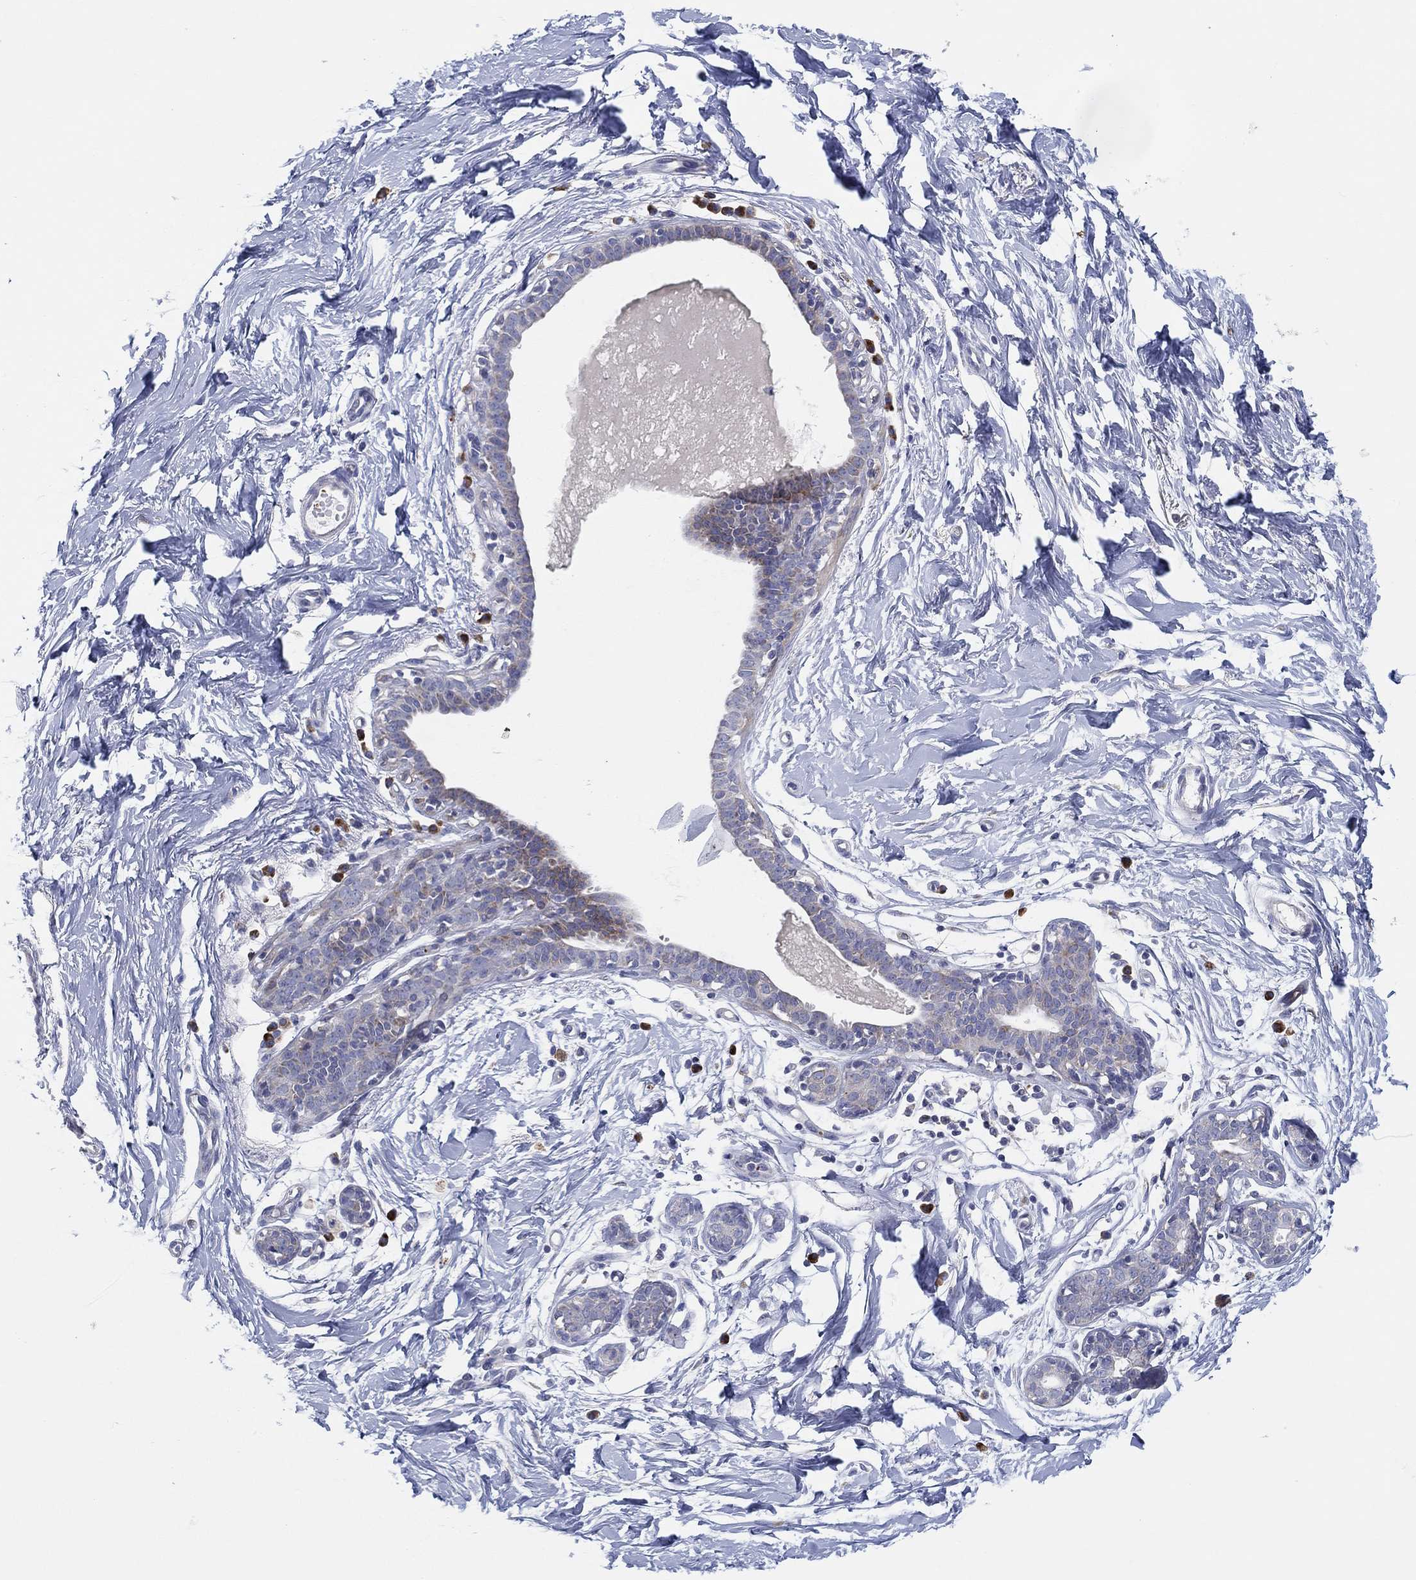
{"staining": {"intensity": "negative", "quantity": "none", "location": "none"}, "tissue": "breast", "cell_type": "Adipocytes", "image_type": "normal", "snomed": [{"axis": "morphology", "description": "Normal tissue, NOS"}, {"axis": "topography", "description": "Breast"}], "caption": "This micrograph is of unremarkable breast stained with IHC to label a protein in brown with the nuclei are counter-stained blue. There is no positivity in adipocytes. (Brightfield microscopy of DAB immunohistochemistry (IHC) at high magnification).", "gene": "TMEM40", "patient": {"sex": "female", "age": 37}}